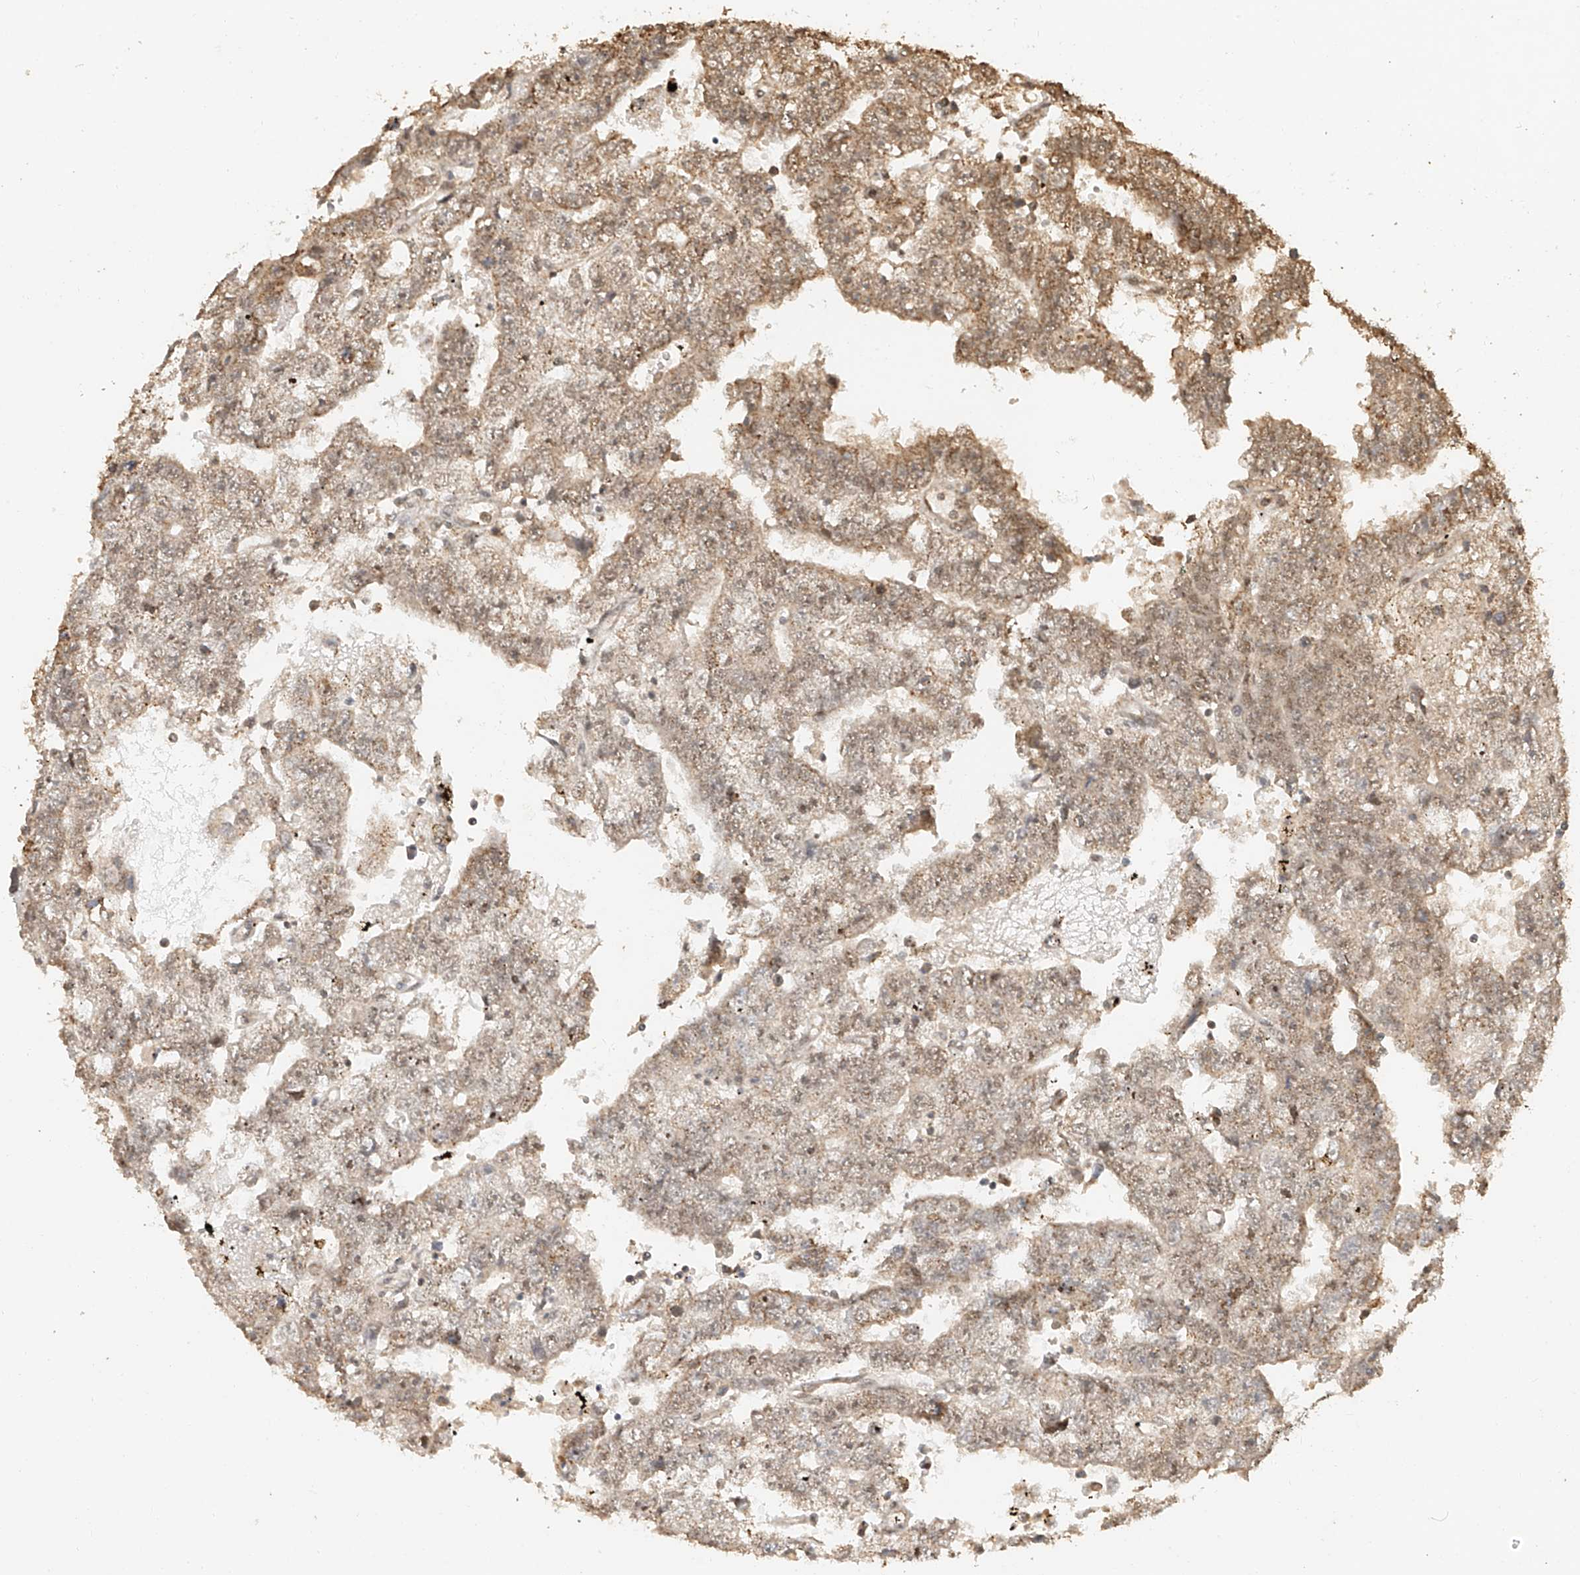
{"staining": {"intensity": "moderate", "quantity": ">75%", "location": "cytoplasmic/membranous"}, "tissue": "testis cancer", "cell_type": "Tumor cells", "image_type": "cancer", "snomed": [{"axis": "morphology", "description": "Carcinoma, Embryonal, NOS"}, {"axis": "topography", "description": "Testis"}], "caption": "A micrograph showing moderate cytoplasmic/membranous staining in about >75% of tumor cells in testis cancer, as visualized by brown immunohistochemical staining.", "gene": "CXorf58", "patient": {"sex": "male", "age": 25}}